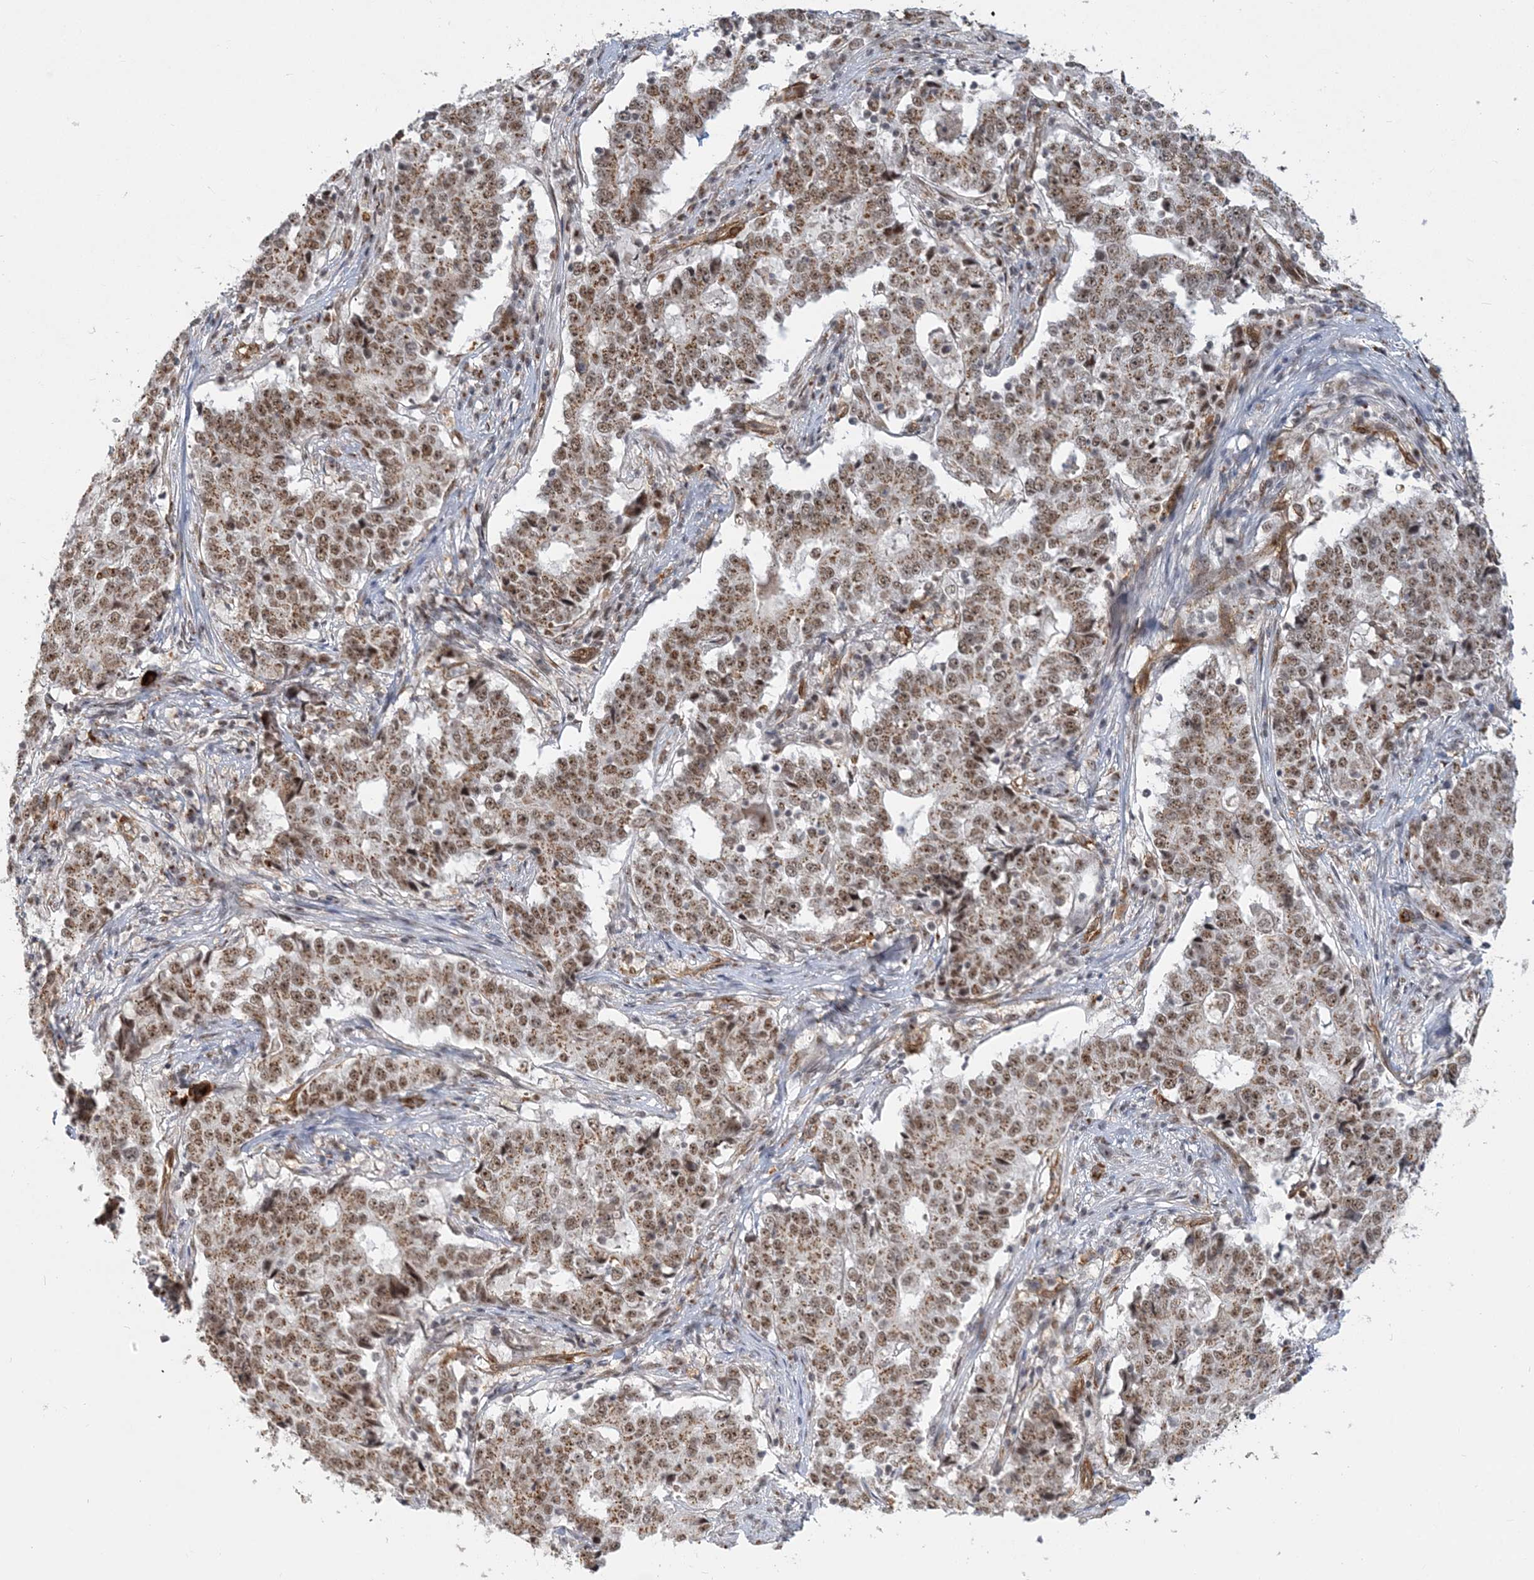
{"staining": {"intensity": "moderate", "quantity": ">75%", "location": "cytoplasmic/membranous,nuclear"}, "tissue": "stomach cancer", "cell_type": "Tumor cells", "image_type": "cancer", "snomed": [{"axis": "morphology", "description": "Adenocarcinoma, NOS"}, {"axis": "topography", "description": "Stomach"}], "caption": "A medium amount of moderate cytoplasmic/membranous and nuclear expression is seen in about >75% of tumor cells in adenocarcinoma (stomach) tissue. (brown staining indicates protein expression, while blue staining denotes nuclei).", "gene": "PLRG1", "patient": {"sex": "male", "age": 59}}